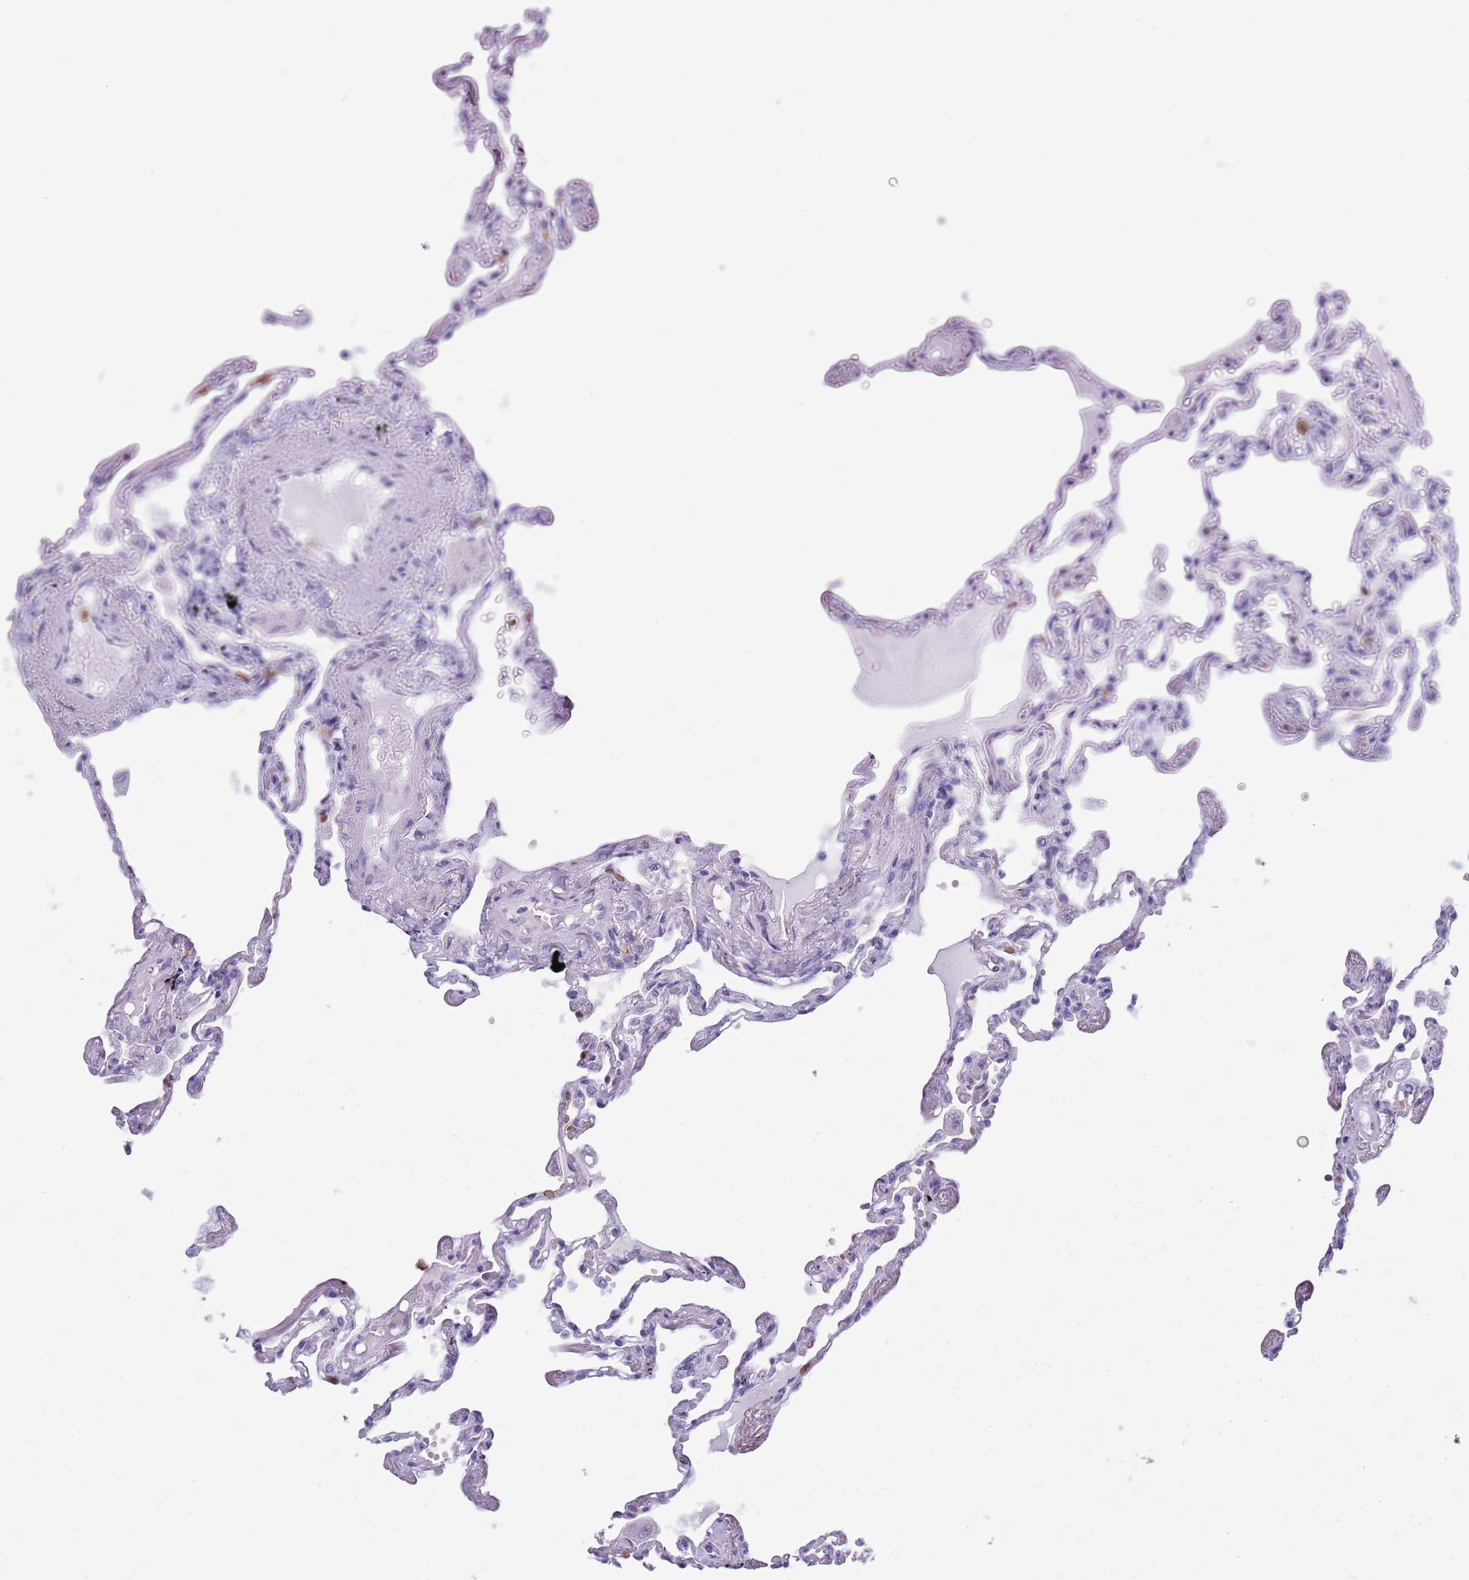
{"staining": {"intensity": "negative", "quantity": "none", "location": "none"}, "tissue": "lung", "cell_type": "Alveolar cells", "image_type": "normal", "snomed": [{"axis": "morphology", "description": "Normal tissue, NOS"}, {"axis": "topography", "description": "Lung"}], "caption": "High magnification brightfield microscopy of benign lung stained with DAB (brown) and counterstained with hematoxylin (blue): alveolar cells show no significant expression.", "gene": "ZFP2", "patient": {"sex": "female", "age": 67}}